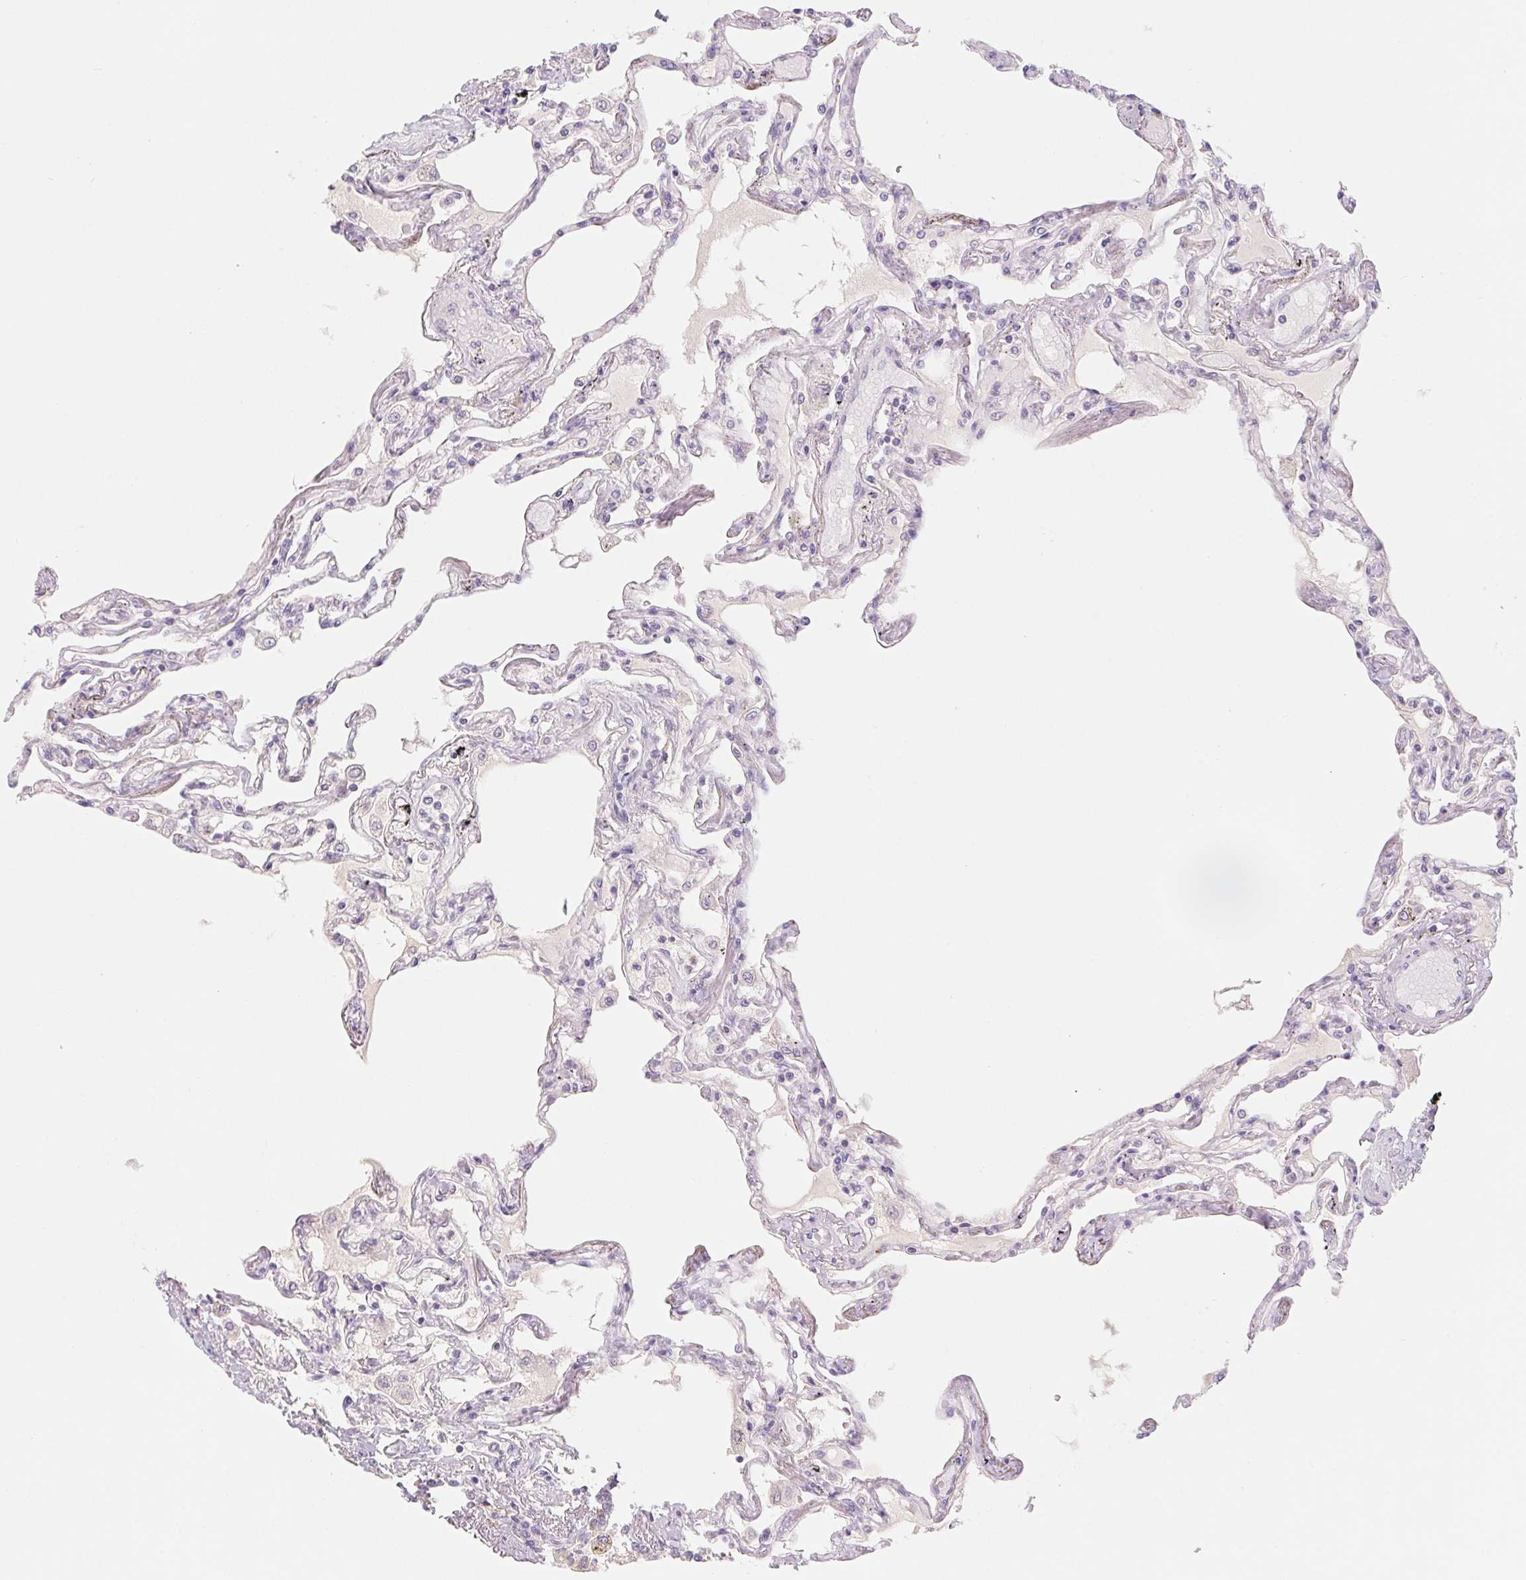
{"staining": {"intensity": "negative", "quantity": "none", "location": "none"}, "tissue": "lung", "cell_type": "Alveolar cells", "image_type": "normal", "snomed": [{"axis": "morphology", "description": "Normal tissue, NOS"}, {"axis": "morphology", "description": "Adenocarcinoma, NOS"}, {"axis": "topography", "description": "Cartilage tissue"}, {"axis": "topography", "description": "Lung"}], "caption": "This histopathology image is of benign lung stained with immunohistochemistry (IHC) to label a protein in brown with the nuclei are counter-stained blue. There is no positivity in alveolar cells. The staining was performed using DAB (3,3'-diaminobenzidine) to visualize the protein expression in brown, while the nuclei were stained in blue with hematoxylin (Magnification: 20x).", "gene": "PNMA8B", "patient": {"sex": "female", "age": 67}}